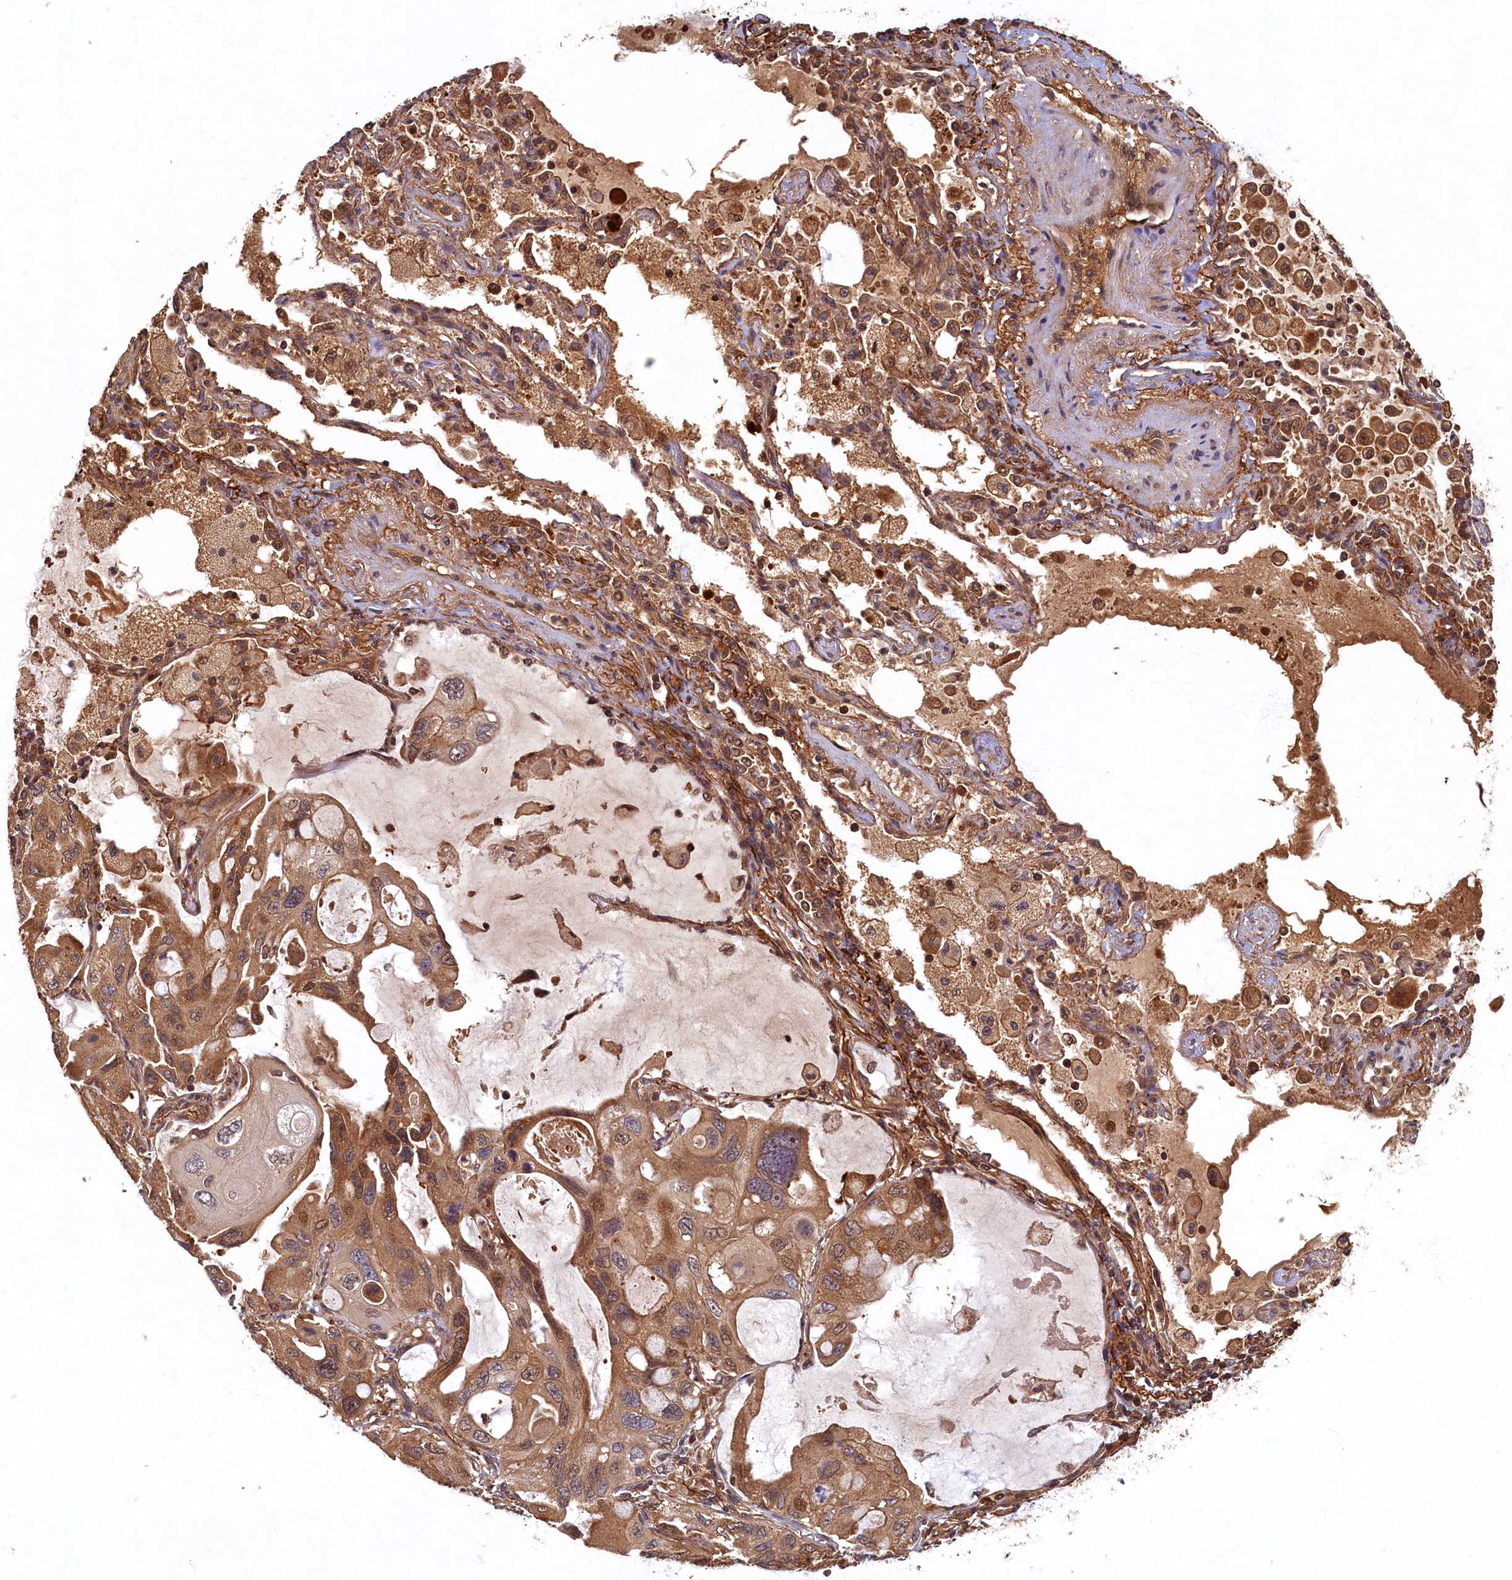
{"staining": {"intensity": "moderate", "quantity": ">75%", "location": "cytoplasmic/membranous"}, "tissue": "lung cancer", "cell_type": "Tumor cells", "image_type": "cancer", "snomed": [{"axis": "morphology", "description": "Squamous cell carcinoma, NOS"}, {"axis": "topography", "description": "Lung"}], "caption": "Human lung cancer stained with a protein marker demonstrates moderate staining in tumor cells.", "gene": "LCMT2", "patient": {"sex": "female", "age": 73}}